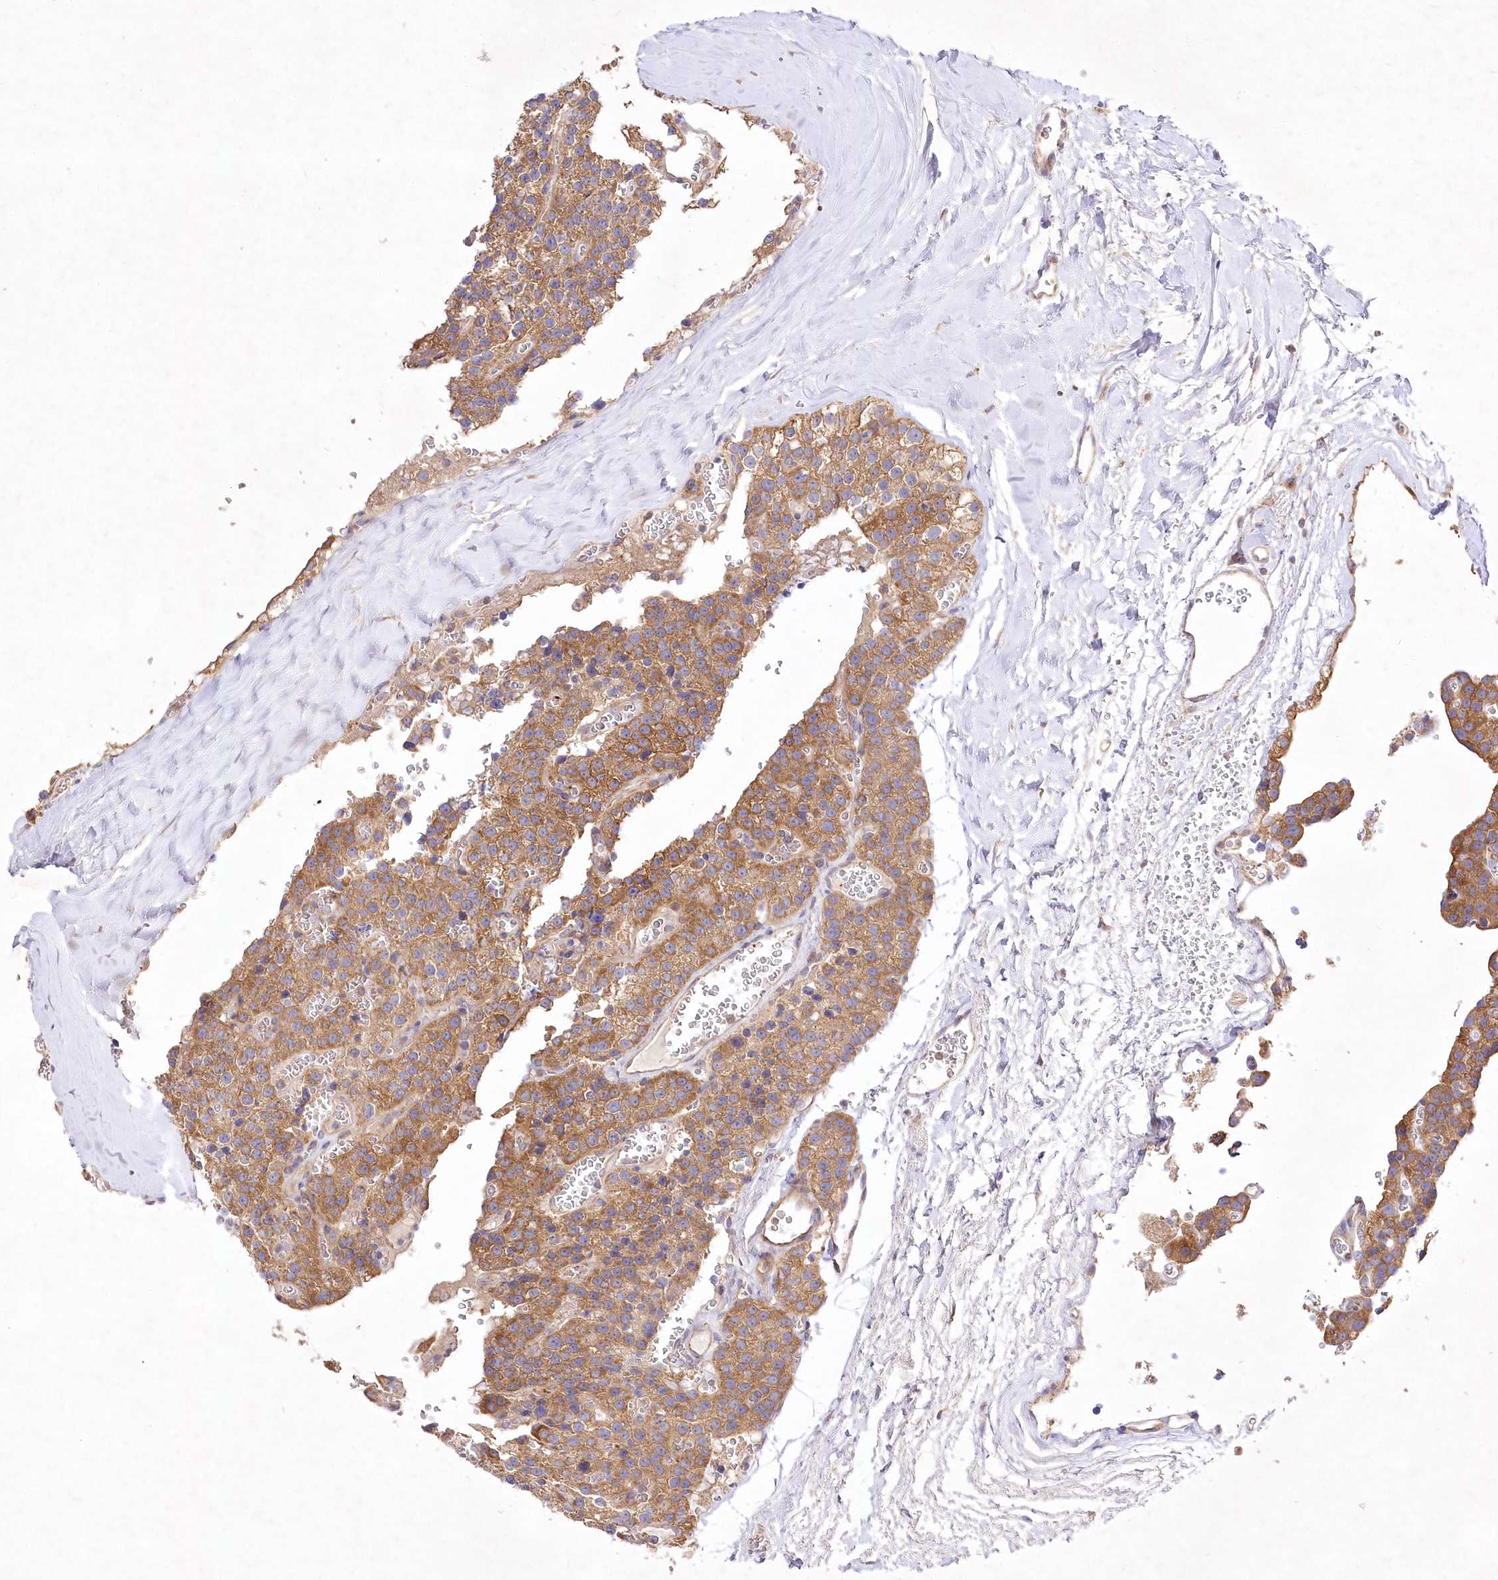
{"staining": {"intensity": "moderate", "quantity": ">75%", "location": "cytoplasmic/membranous"}, "tissue": "parathyroid gland", "cell_type": "Glandular cells", "image_type": "normal", "snomed": [{"axis": "morphology", "description": "Normal tissue, NOS"}, {"axis": "topography", "description": "Parathyroid gland"}], "caption": "A brown stain labels moderate cytoplasmic/membranous positivity of a protein in glandular cells of benign parathyroid gland. The staining is performed using DAB (3,3'-diaminobenzidine) brown chromogen to label protein expression. The nuclei are counter-stained blue using hematoxylin.", "gene": "PYROXD1", "patient": {"sex": "female", "age": 64}}